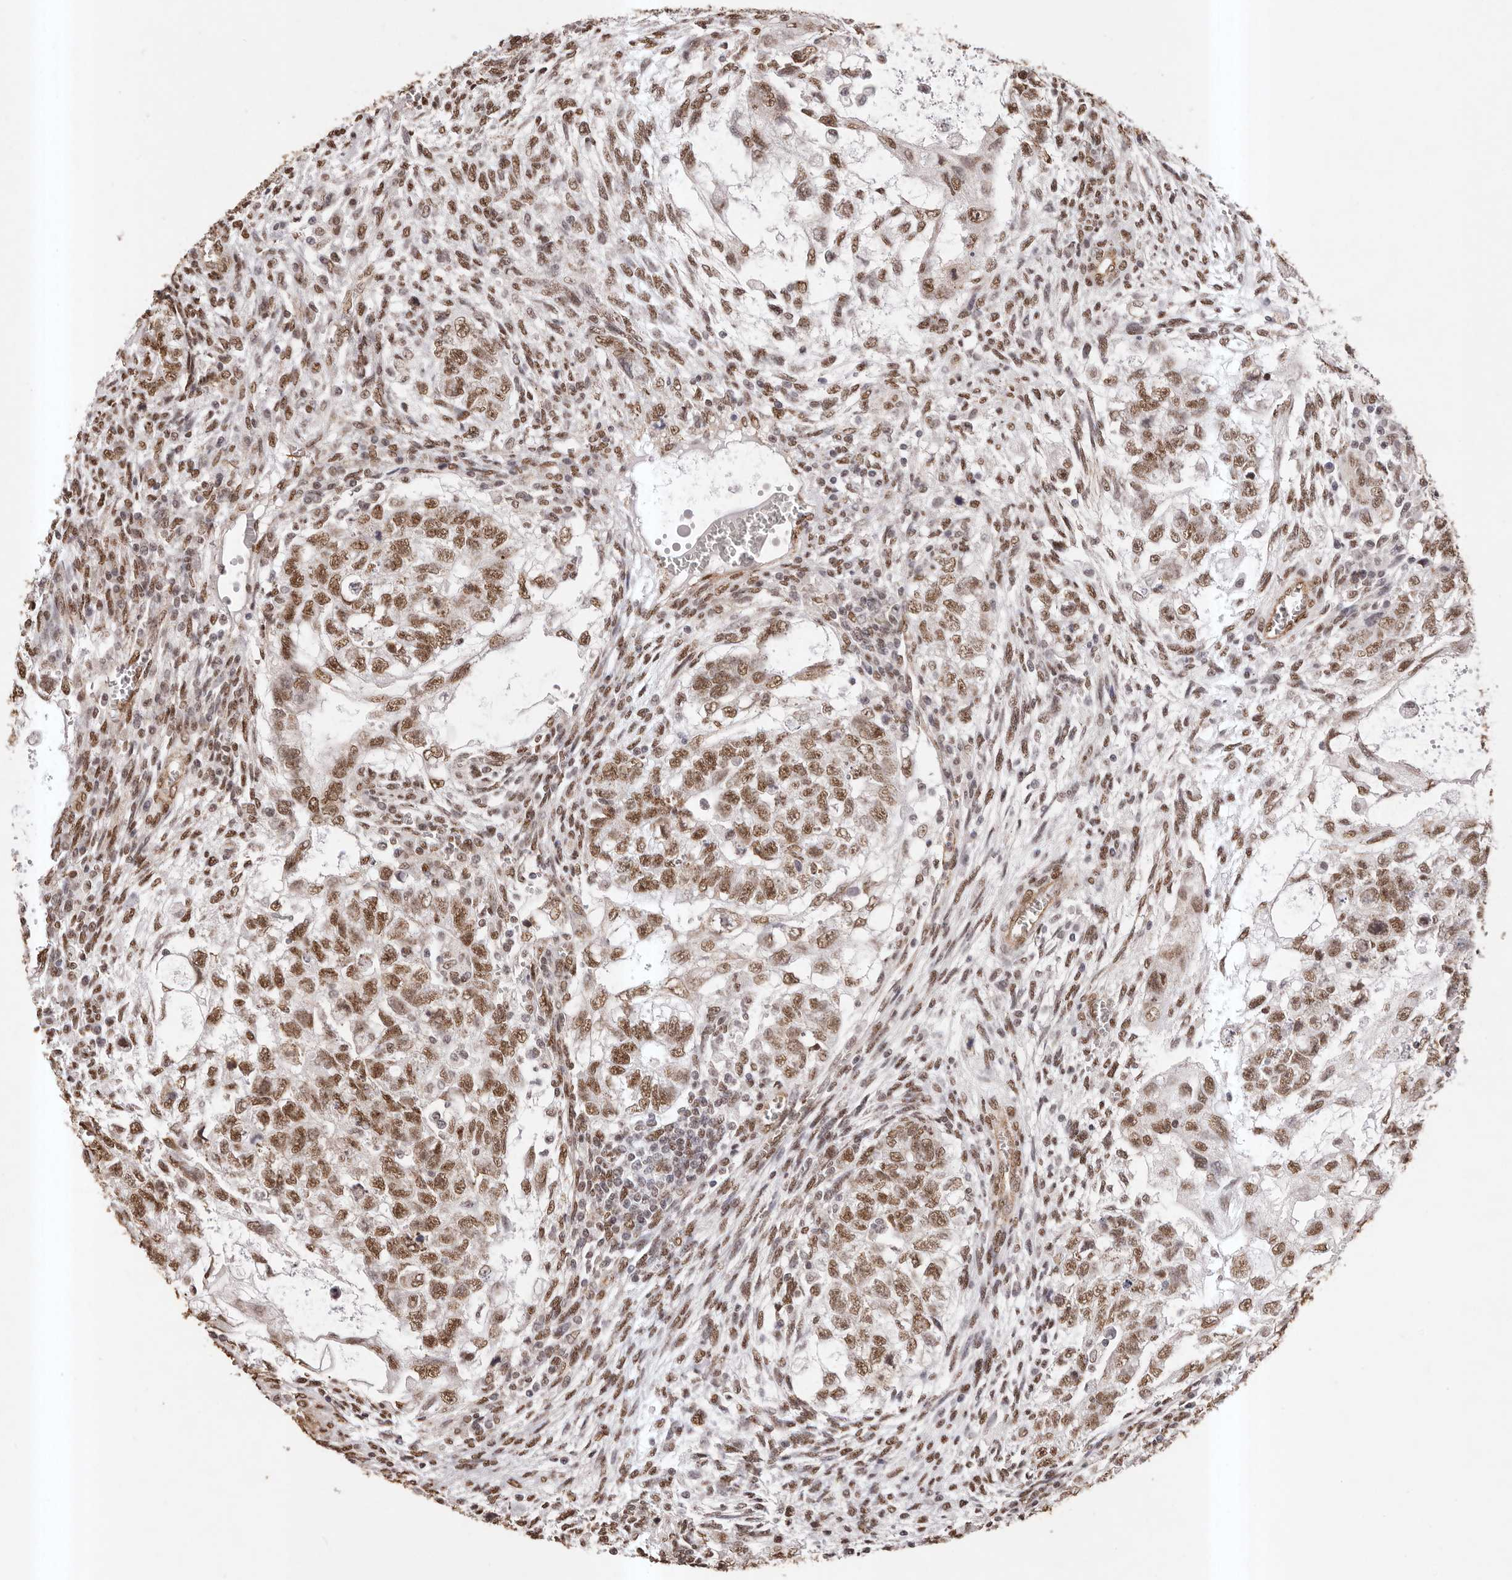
{"staining": {"intensity": "moderate", "quantity": ">75%", "location": "nuclear"}, "tissue": "testis cancer", "cell_type": "Tumor cells", "image_type": "cancer", "snomed": [{"axis": "morphology", "description": "Carcinoma, Embryonal, NOS"}, {"axis": "topography", "description": "Testis"}], "caption": "A histopathology image of testis embryonal carcinoma stained for a protein exhibits moderate nuclear brown staining in tumor cells. (DAB = brown stain, brightfield microscopy at high magnification).", "gene": "RPS6KA5", "patient": {"sex": "male", "age": 37}}